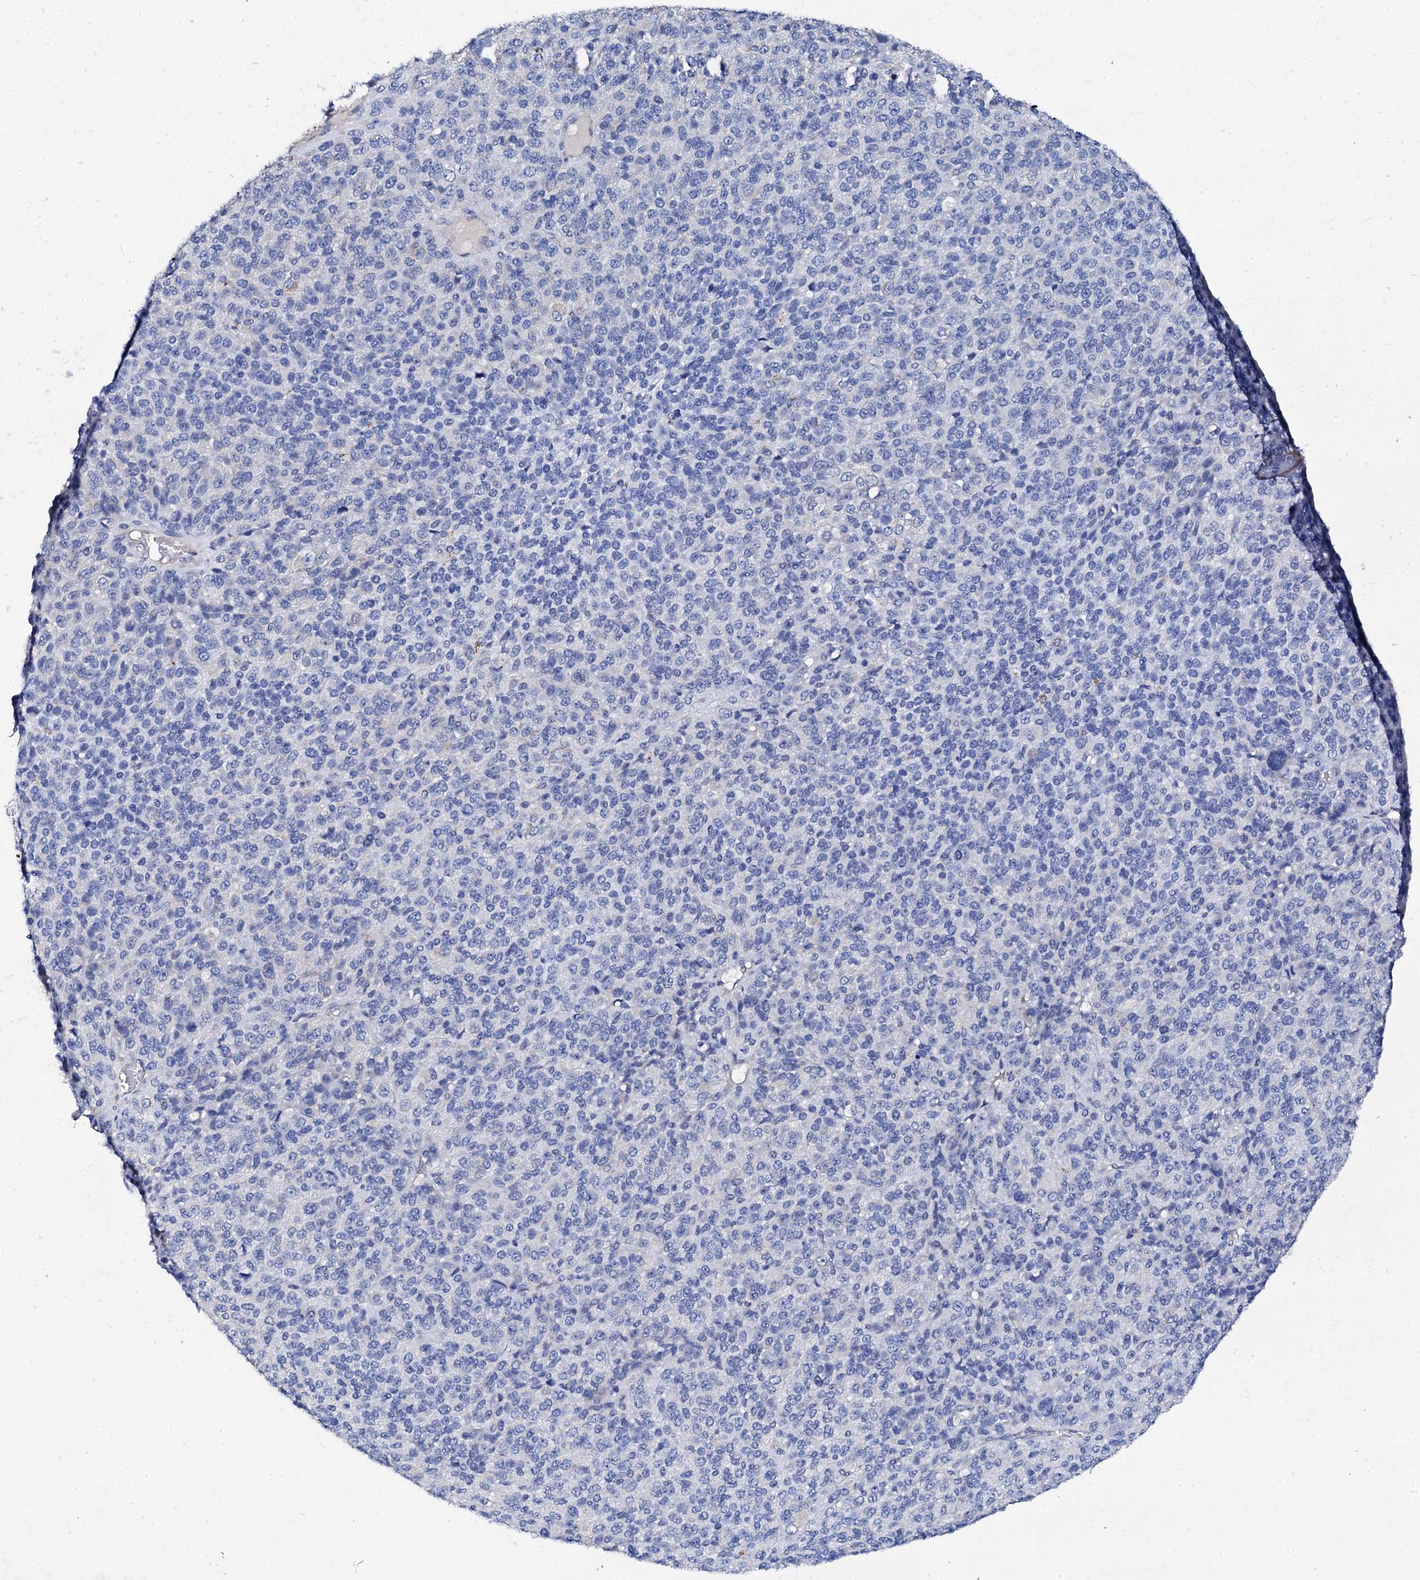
{"staining": {"intensity": "negative", "quantity": "none", "location": "none"}, "tissue": "melanoma", "cell_type": "Tumor cells", "image_type": "cancer", "snomed": [{"axis": "morphology", "description": "Malignant melanoma, Metastatic site"}, {"axis": "topography", "description": "Brain"}], "caption": "High magnification brightfield microscopy of melanoma stained with DAB (3,3'-diaminobenzidine) (brown) and counterstained with hematoxylin (blue): tumor cells show no significant staining.", "gene": "KLHL32", "patient": {"sex": "female", "age": 56}}